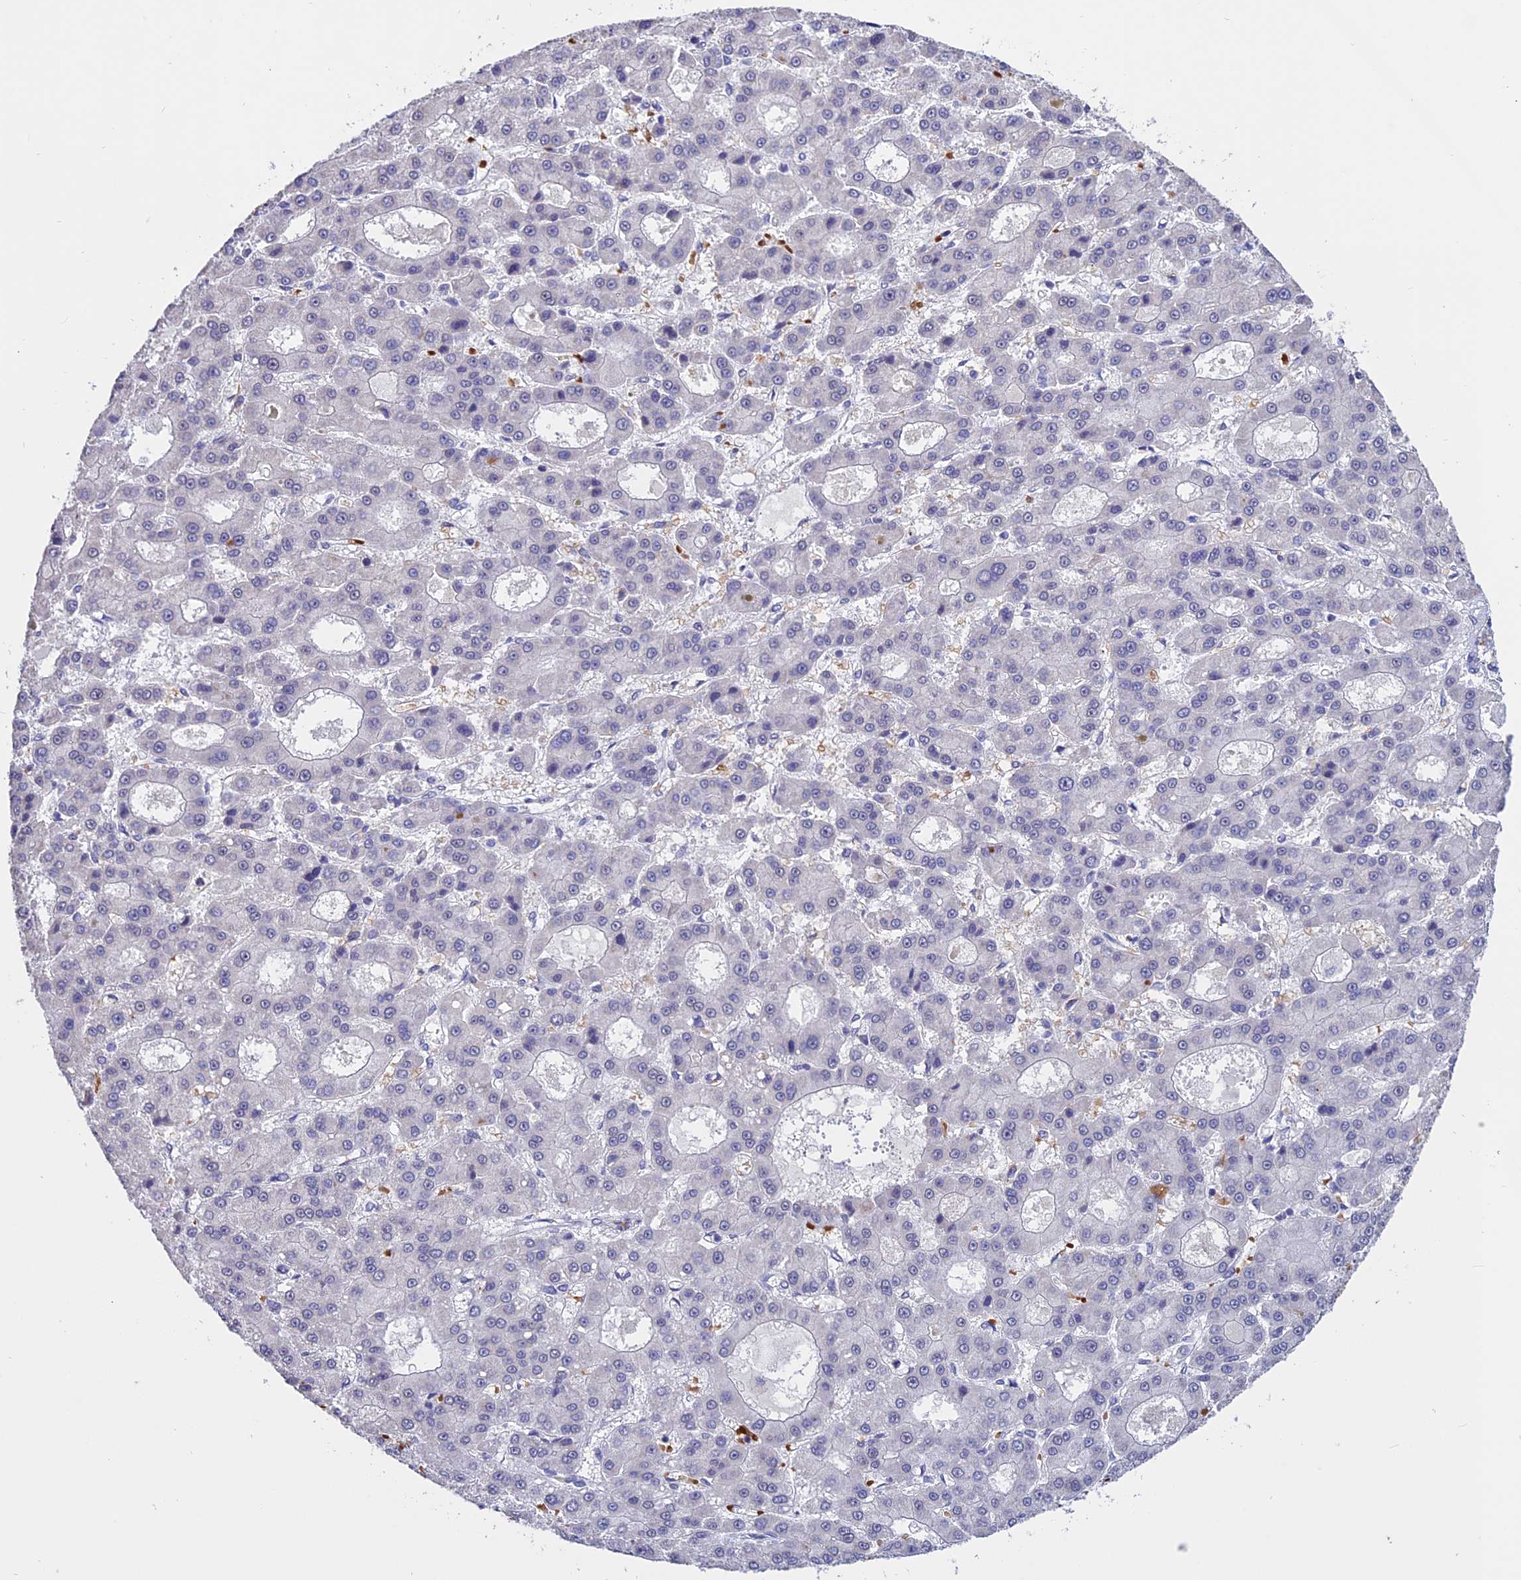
{"staining": {"intensity": "negative", "quantity": "none", "location": "none"}, "tissue": "liver cancer", "cell_type": "Tumor cells", "image_type": "cancer", "snomed": [{"axis": "morphology", "description": "Carcinoma, Hepatocellular, NOS"}, {"axis": "topography", "description": "Liver"}], "caption": "IHC of liver cancer demonstrates no expression in tumor cells. (Immunohistochemistry (ihc), brightfield microscopy, high magnification).", "gene": "KNOP1", "patient": {"sex": "male", "age": 70}}